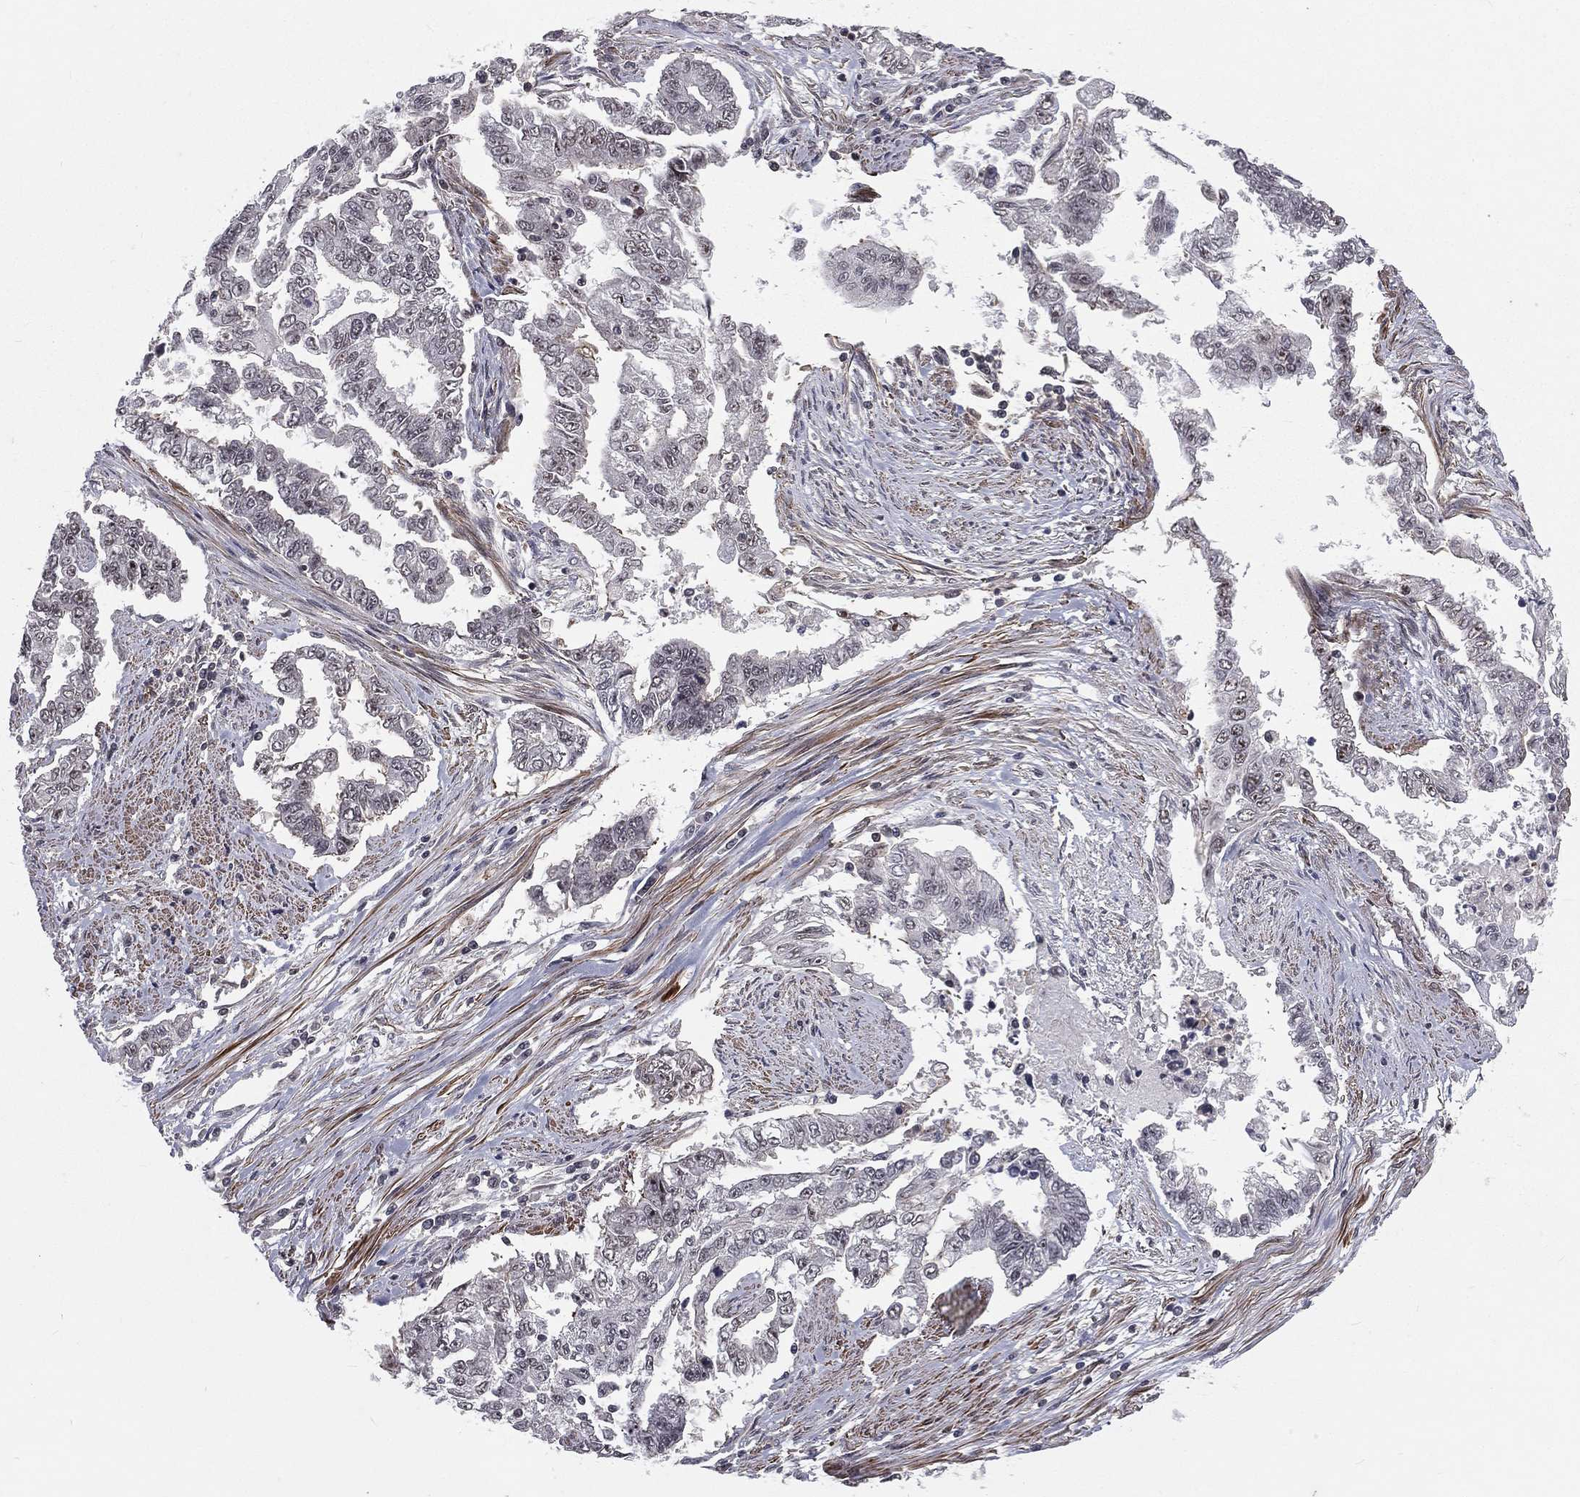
{"staining": {"intensity": "weak", "quantity": "<25%", "location": "nuclear"}, "tissue": "endometrial cancer", "cell_type": "Tumor cells", "image_type": "cancer", "snomed": [{"axis": "morphology", "description": "Adenocarcinoma, NOS"}, {"axis": "topography", "description": "Uterus"}], "caption": "IHC of human endometrial cancer (adenocarcinoma) reveals no positivity in tumor cells. (DAB IHC visualized using brightfield microscopy, high magnification).", "gene": "MORC2", "patient": {"sex": "female", "age": 59}}